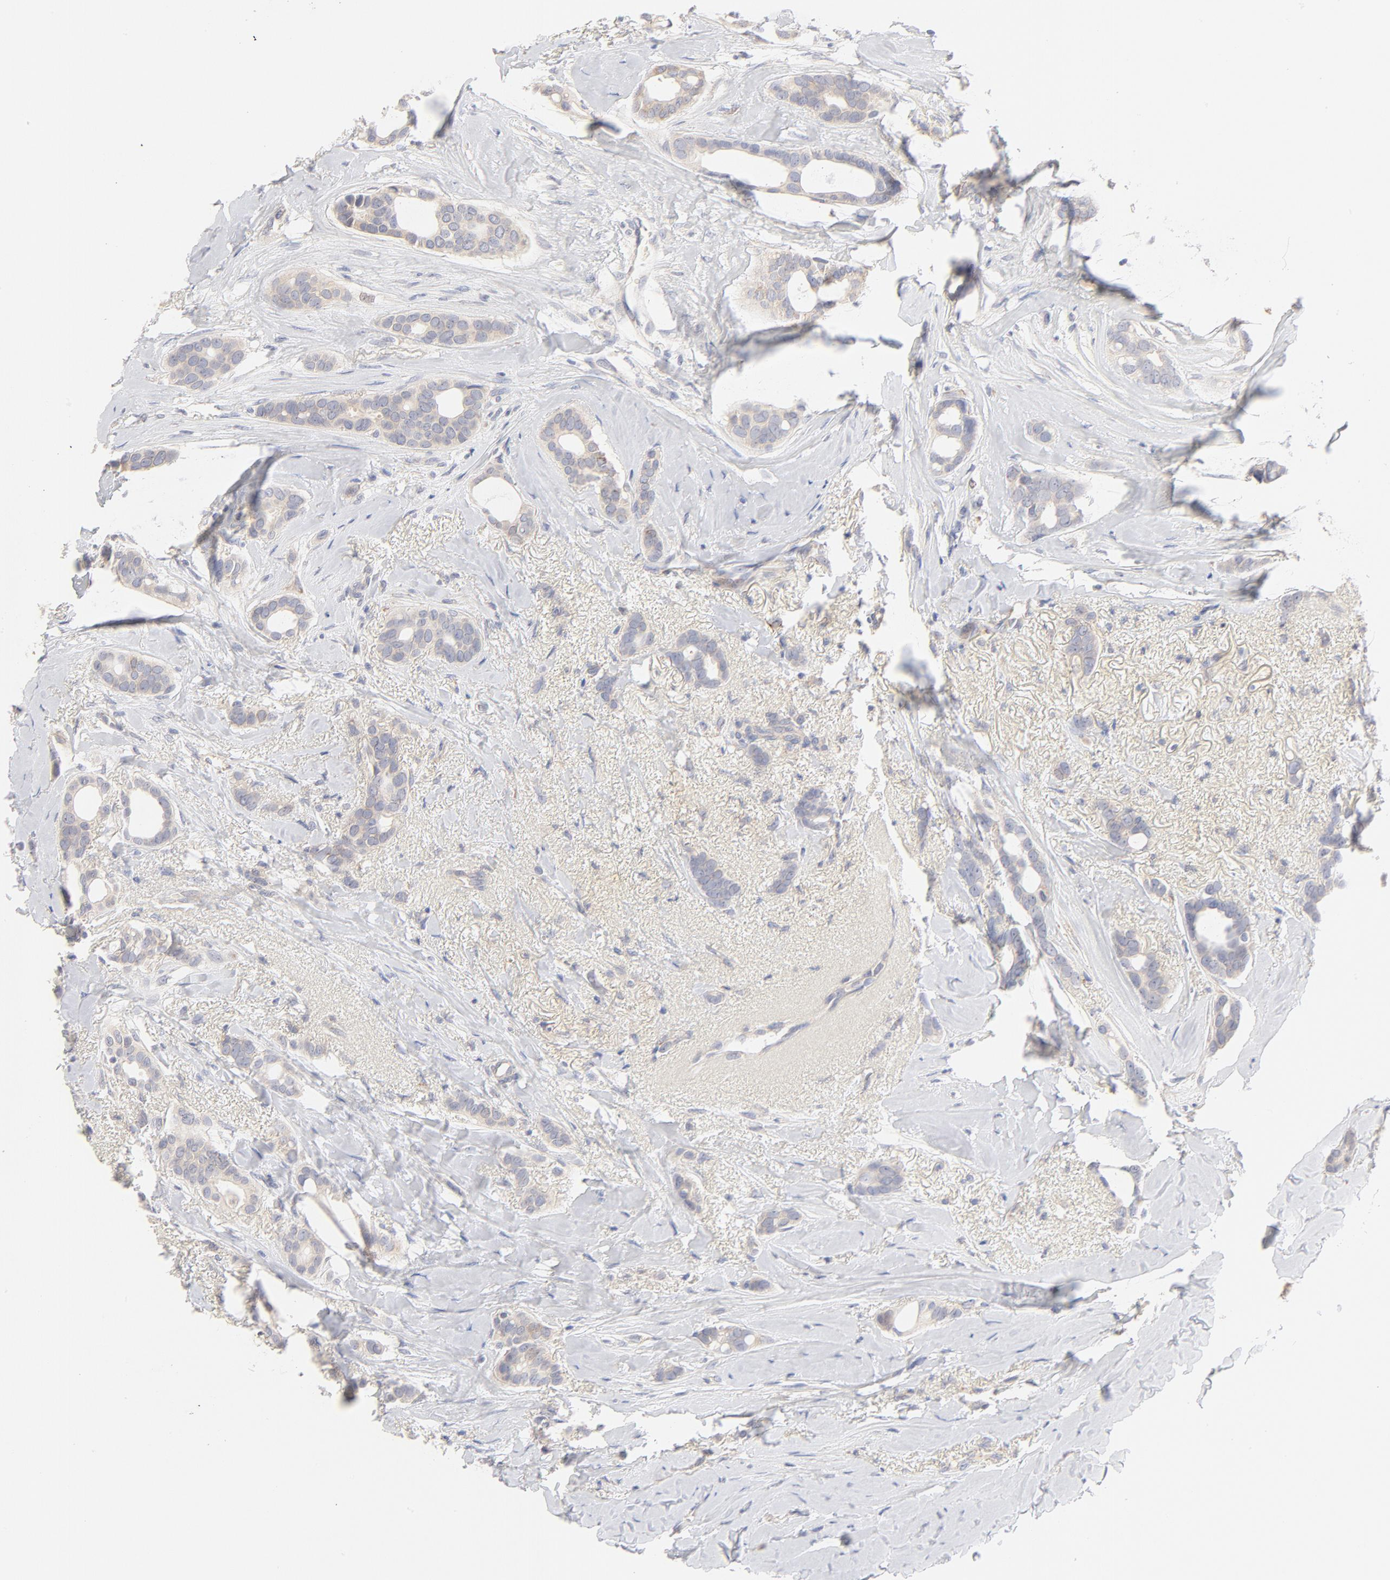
{"staining": {"intensity": "weak", "quantity": "<25%", "location": "cytoplasmic/membranous"}, "tissue": "breast cancer", "cell_type": "Tumor cells", "image_type": "cancer", "snomed": [{"axis": "morphology", "description": "Duct carcinoma"}, {"axis": "topography", "description": "Breast"}], "caption": "A high-resolution image shows immunohistochemistry staining of infiltrating ductal carcinoma (breast), which exhibits no significant expression in tumor cells. Brightfield microscopy of IHC stained with DAB (3,3'-diaminobenzidine) (brown) and hematoxylin (blue), captured at high magnification.", "gene": "MTERF2", "patient": {"sex": "female", "age": 54}}